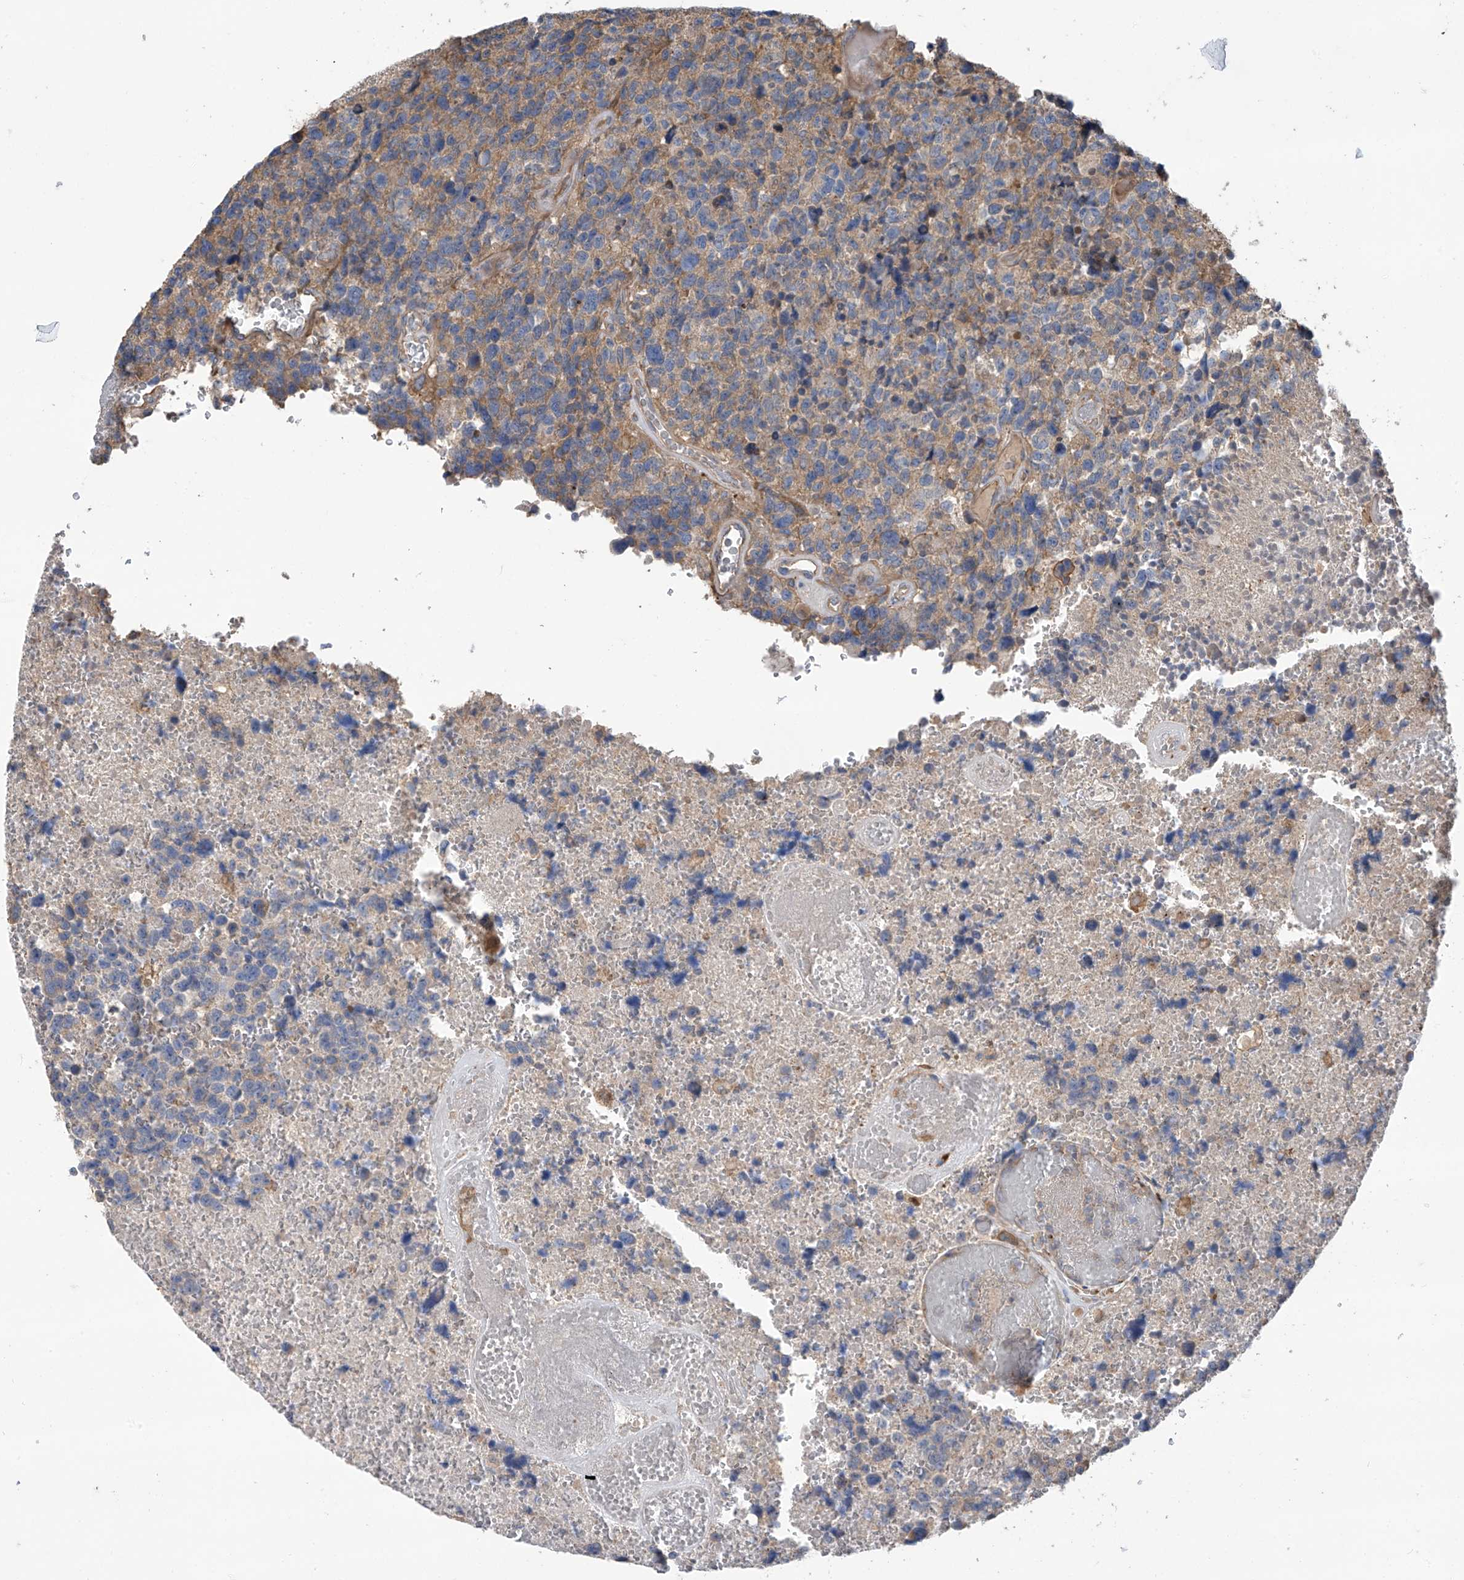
{"staining": {"intensity": "weak", "quantity": "<25%", "location": "cytoplasmic/membranous"}, "tissue": "glioma", "cell_type": "Tumor cells", "image_type": "cancer", "snomed": [{"axis": "morphology", "description": "Glioma, malignant, High grade"}, {"axis": "topography", "description": "Brain"}], "caption": "IHC of malignant high-grade glioma reveals no expression in tumor cells. The staining is performed using DAB (3,3'-diaminobenzidine) brown chromogen with nuclei counter-stained in using hematoxylin.", "gene": "PHACTR4", "patient": {"sex": "male", "age": 69}}